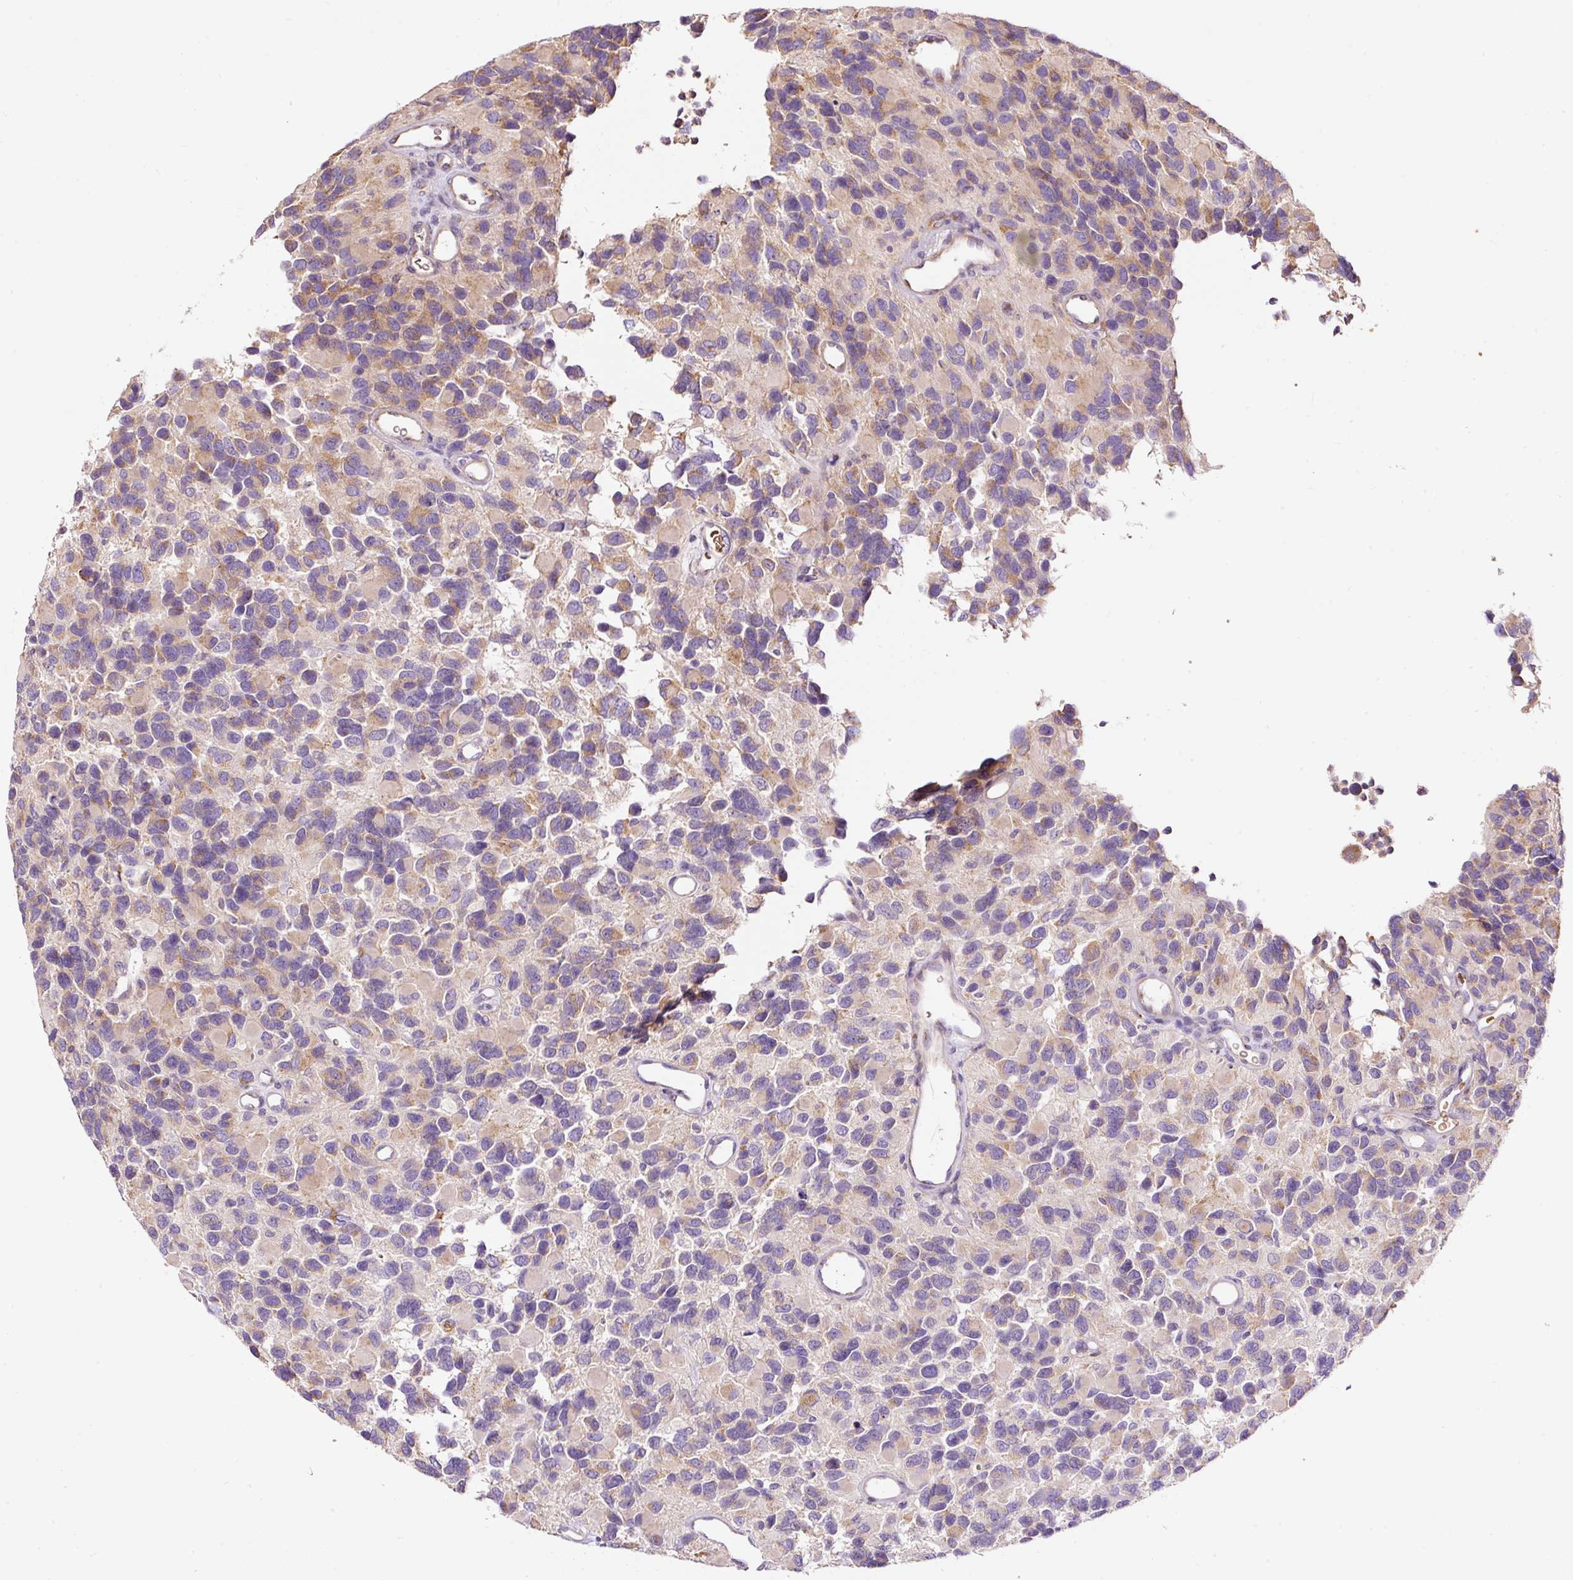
{"staining": {"intensity": "moderate", "quantity": "25%-75%", "location": "cytoplasmic/membranous"}, "tissue": "glioma", "cell_type": "Tumor cells", "image_type": "cancer", "snomed": [{"axis": "morphology", "description": "Glioma, malignant, High grade"}, {"axis": "topography", "description": "Brain"}], "caption": "The image displays a brown stain indicating the presence of a protein in the cytoplasmic/membranous of tumor cells in malignant glioma (high-grade).", "gene": "PRRC2A", "patient": {"sex": "male", "age": 77}}